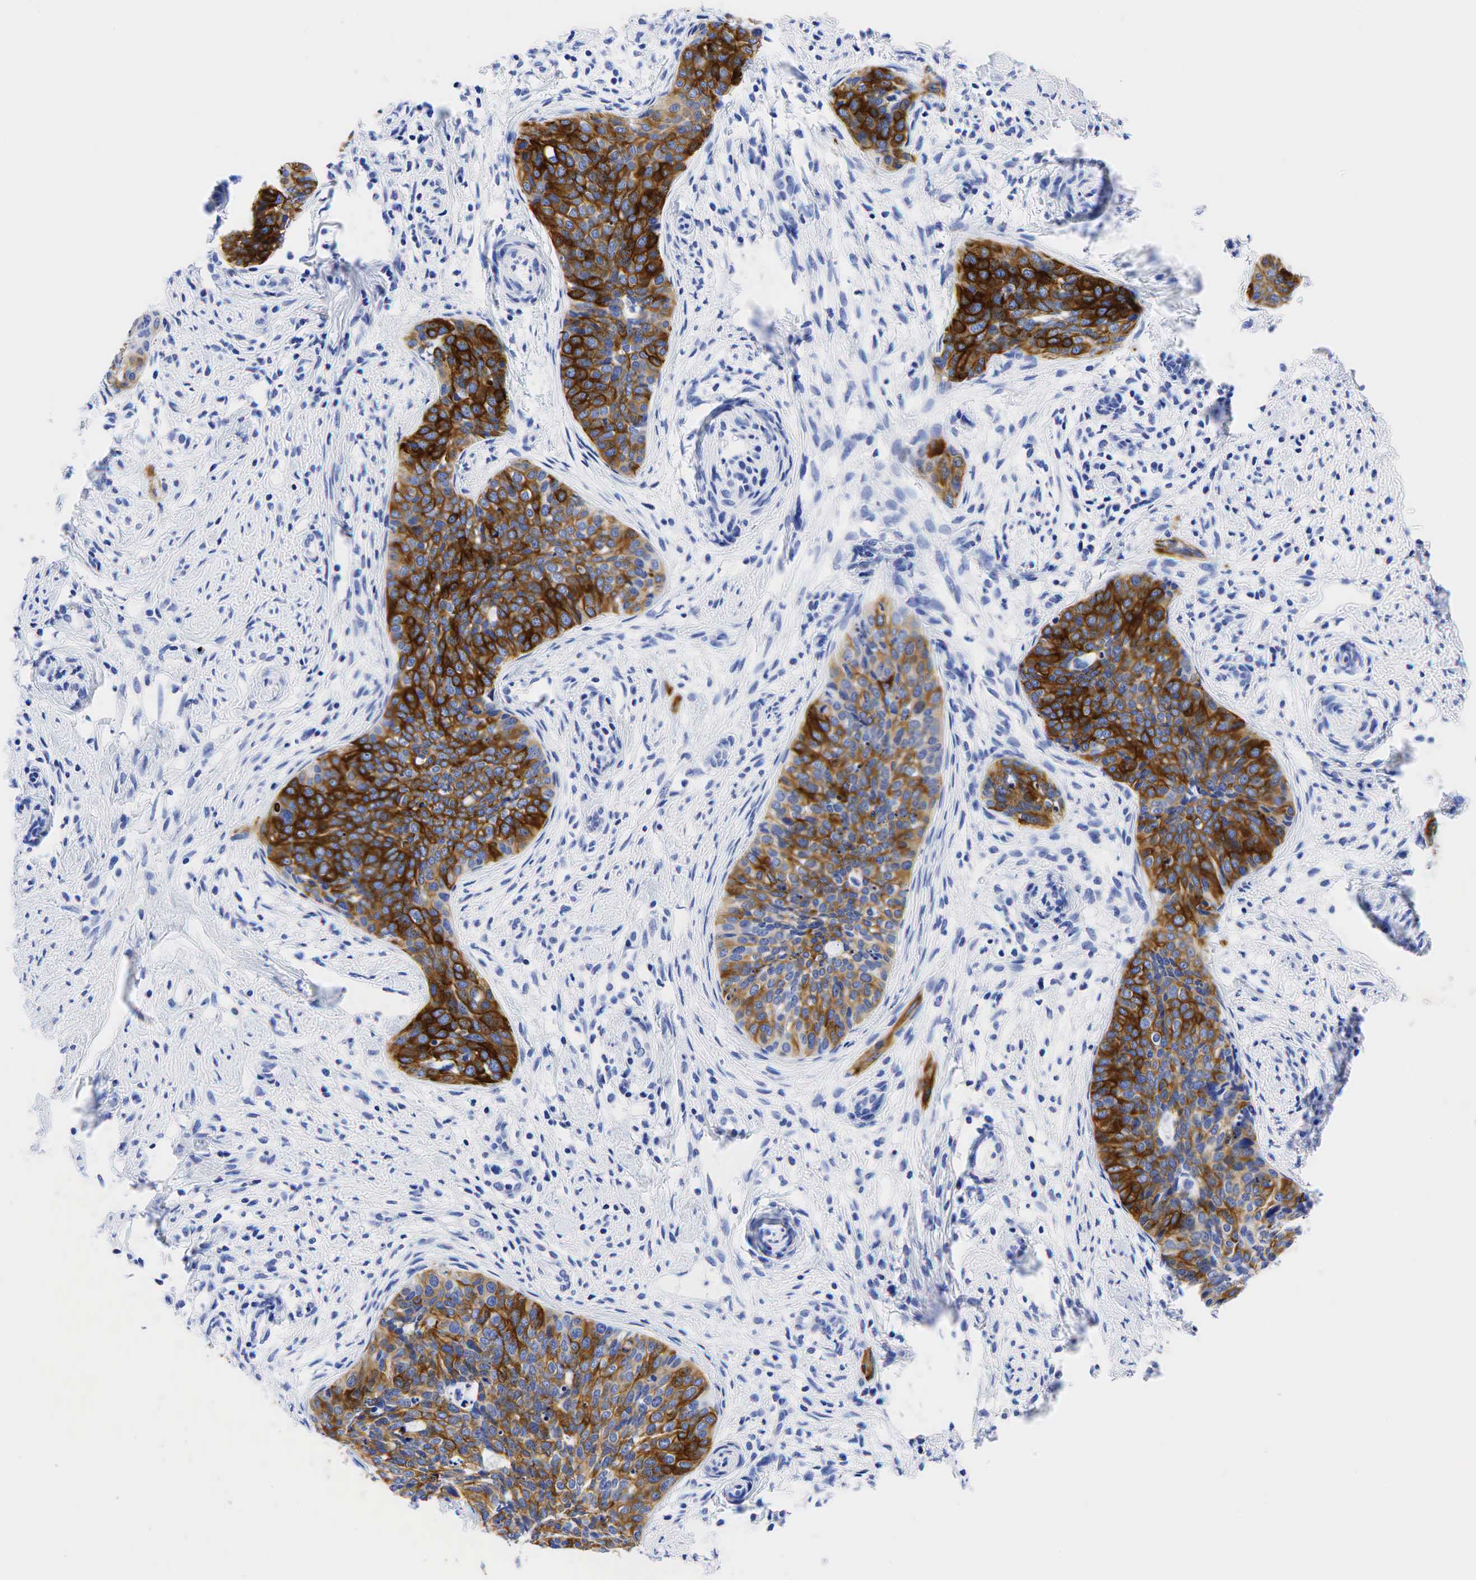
{"staining": {"intensity": "strong", "quantity": ">75%", "location": "cytoplasmic/membranous"}, "tissue": "cervical cancer", "cell_type": "Tumor cells", "image_type": "cancer", "snomed": [{"axis": "morphology", "description": "Squamous cell carcinoma, NOS"}, {"axis": "topography", "description": "Cervix"}], "caption": "Human squamous cell carcinoma (cervical) stained with a brown dye shows strong cytoplasmic/membranous positive positivity in approximately >75% of tumor cells.", "gene": "KRT18", "patient": {"sex": "female", "age": 34}}